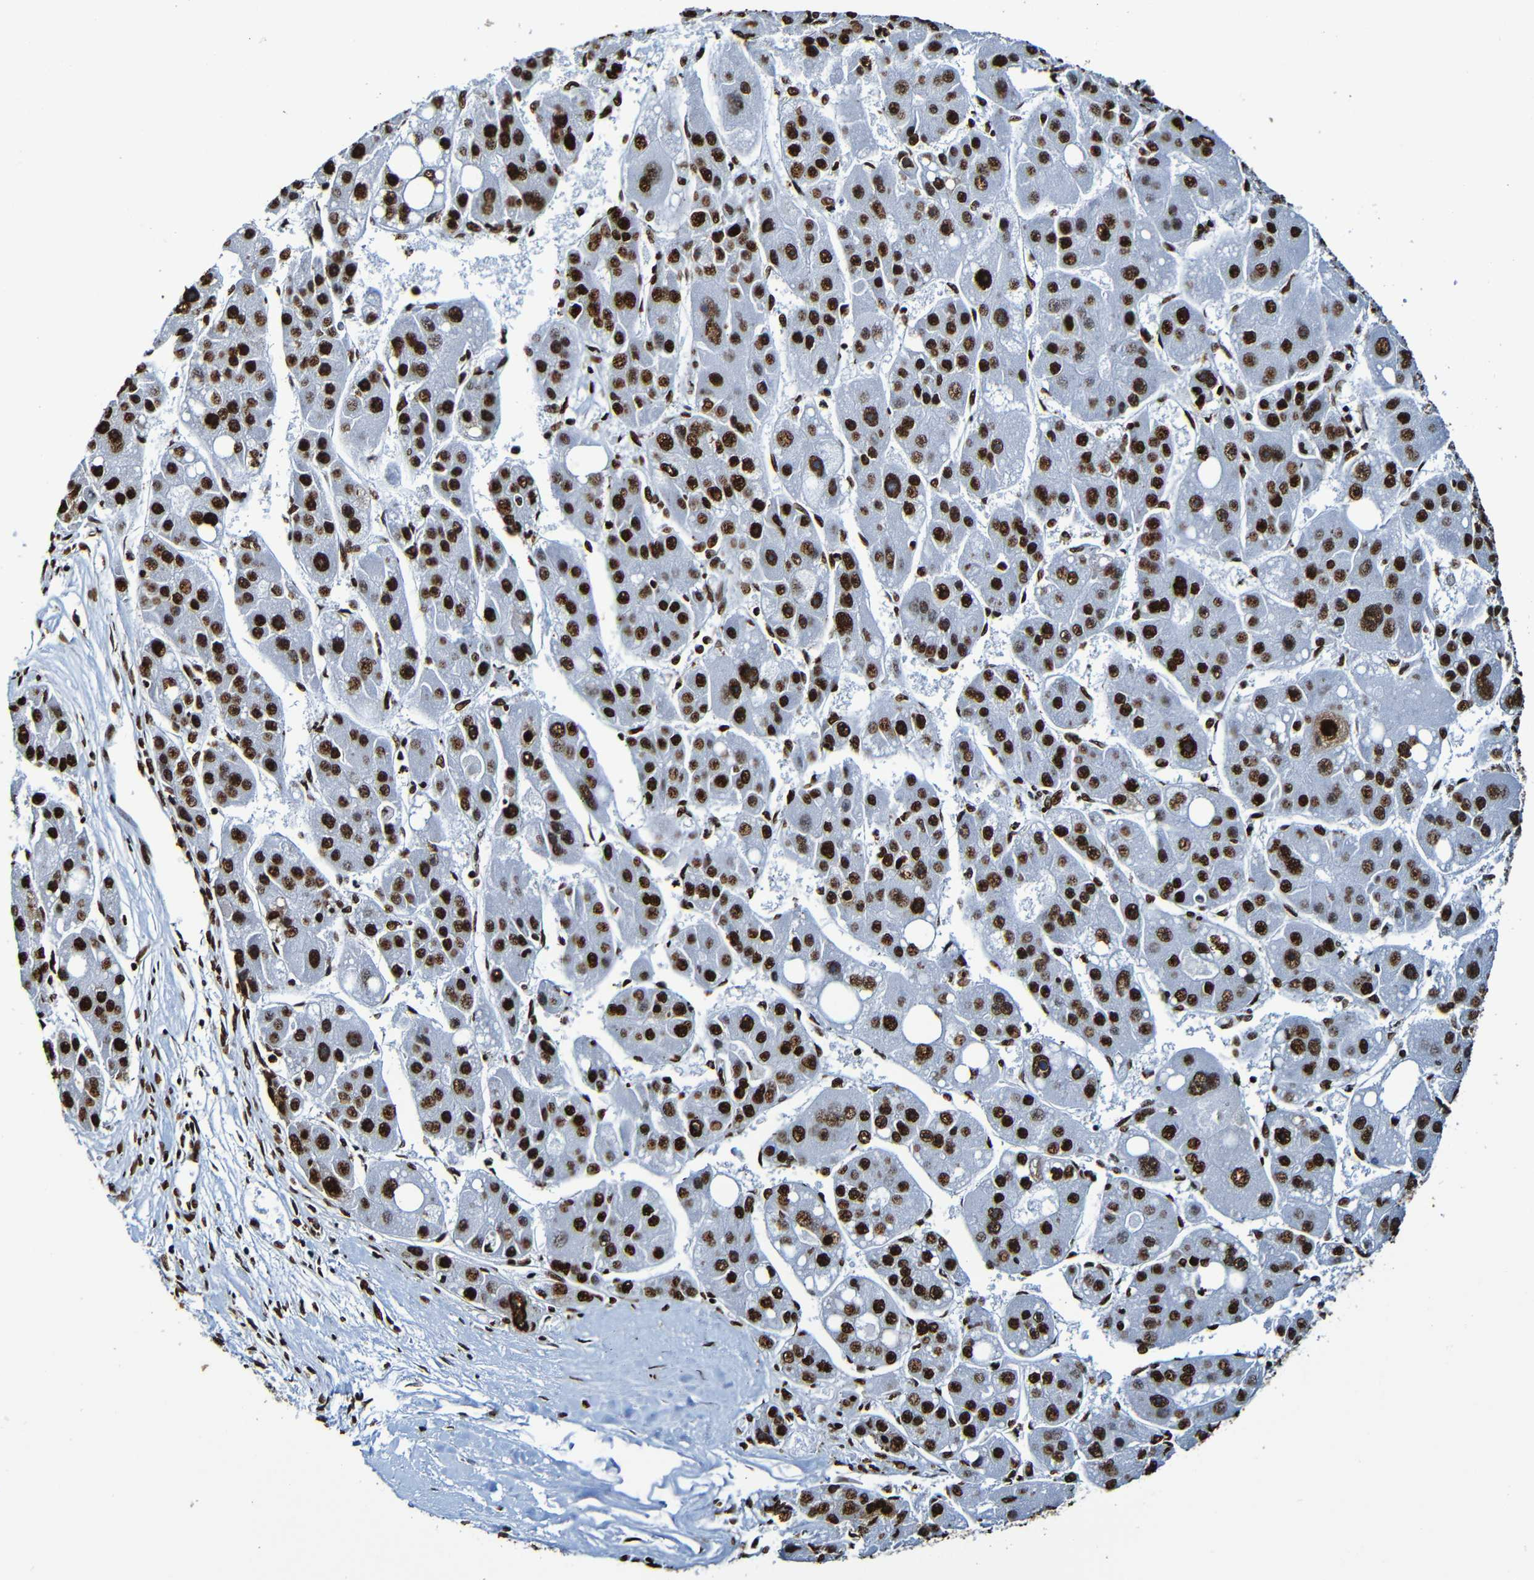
{"staining": {"intensity": "strong", "quantity": ">75%", "location": "nuclear"}, "tissue": "liver cancer", "cell_type": "Tumor cells", "image_type": "cancer", "snomed": [{"axis": "morphology", "description": "Carcinoma, Hepatocellular, NOS"}, {"axis": "topography", "description": "Liver"}], "caption": "The histopathology image demonstrates immunohistochemical staining of hepatocellular carcinoma (liver). There is strong nuclear expression is appreciated in about >75% of tumor cells.", "gene": "SRSF3", "patient": {"sex": "female", "age": 61}}